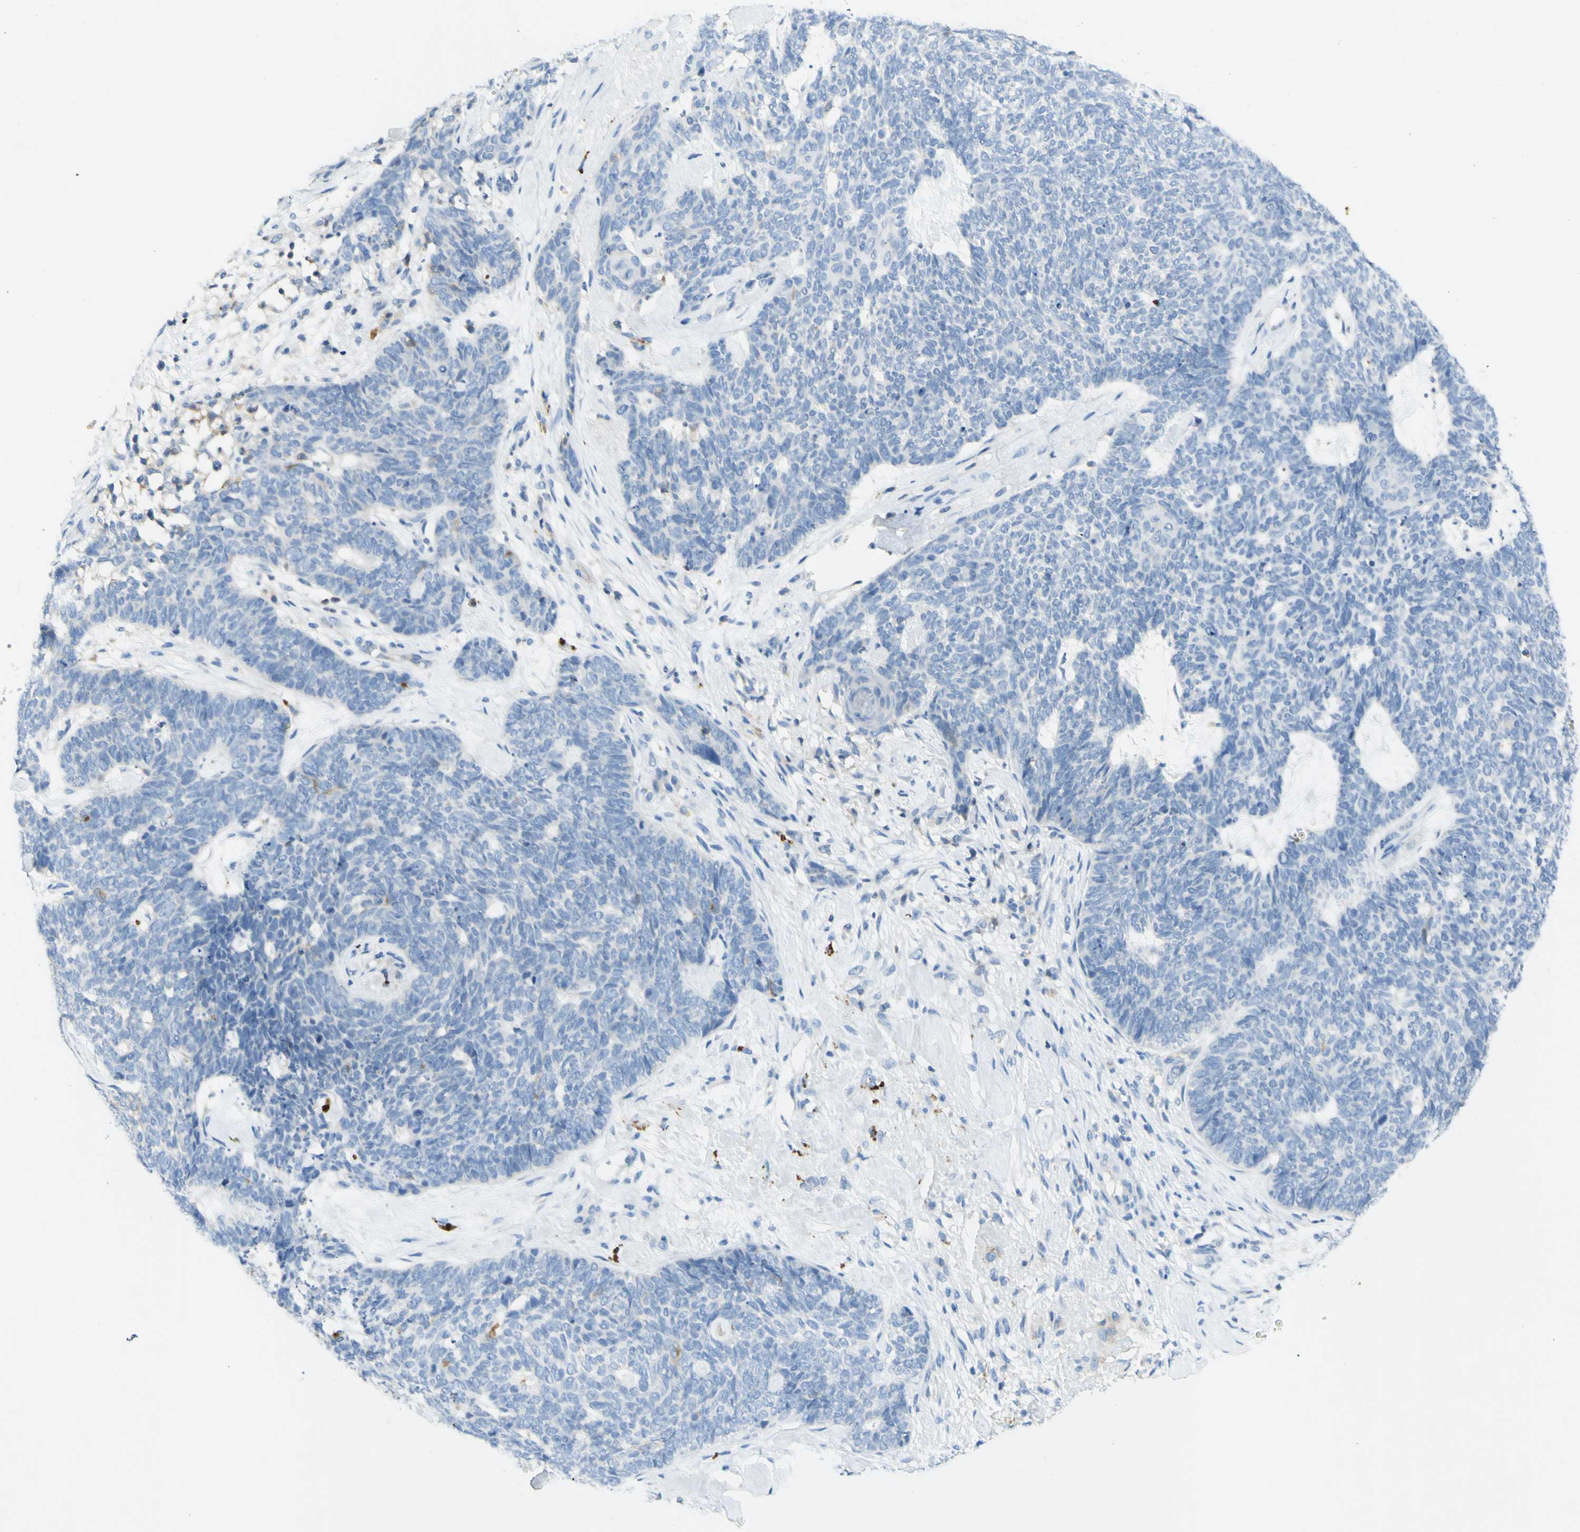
{"staining": {"intensity": "negative", "quantity": "none", "location": "none"}, "tissue": "skin cancer", "cell_type": "Tumor cells", "image_type": "cancer", "snomed": [{"axis": "morphology", "description": "Basal cell carcinoma"}, {"axis": "topography", "description": "Skin"}], "caption": "Histopathology image shows no significant protein expression in tumor cells of skin basal cell carcinoma. (Stains: DAB (3,3'-diaminobenzidine) immunohistochemistry with hematoxylin counter stain, Microscopy: brightfield microscopy at high magnification).", "gene": "GDF15", "patient": {"sex": "female", "age": 84}}